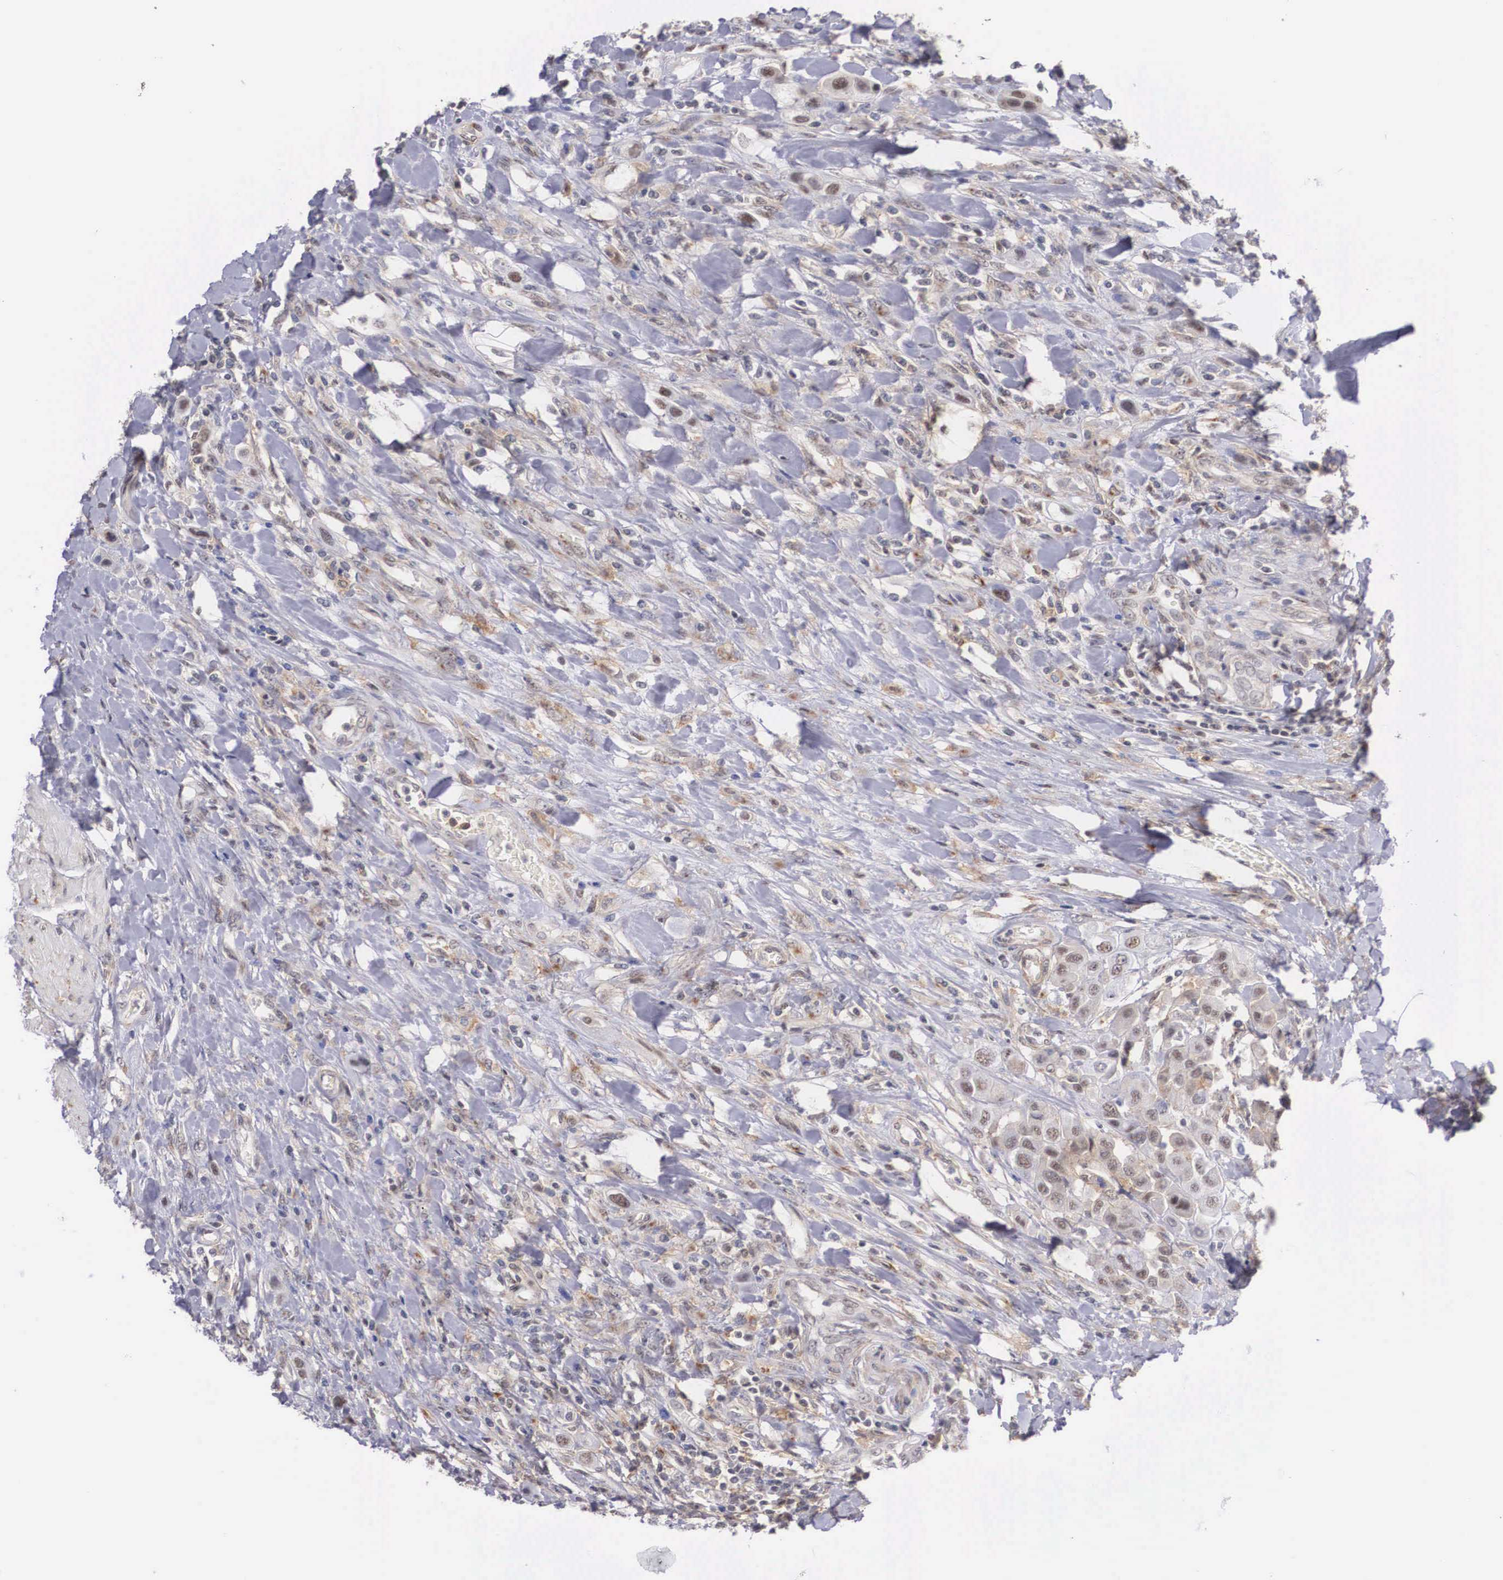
{"staining": {"intensity": "weak", "quantity": "<25%", "location": "cytoplasmic/membranous"}, "tissue": "urothelial cancer", "cell_type": "Tumor cells", "image_type": "cancer", "snomed": [{"axis": "morphology", "description": "Urothelial carcinoma, High grade"}, {"axis": "topography", "description": "Urinary bladder"}], "caption": "Immunohistochemistry (IHC) micrograph of neoplastic tissue: urothelial cancer stained with DAB exhibits no significant protein positivity in tumor cells.", "gene": "NR4A2", "patient": {"sex": "male", "age": 50}}